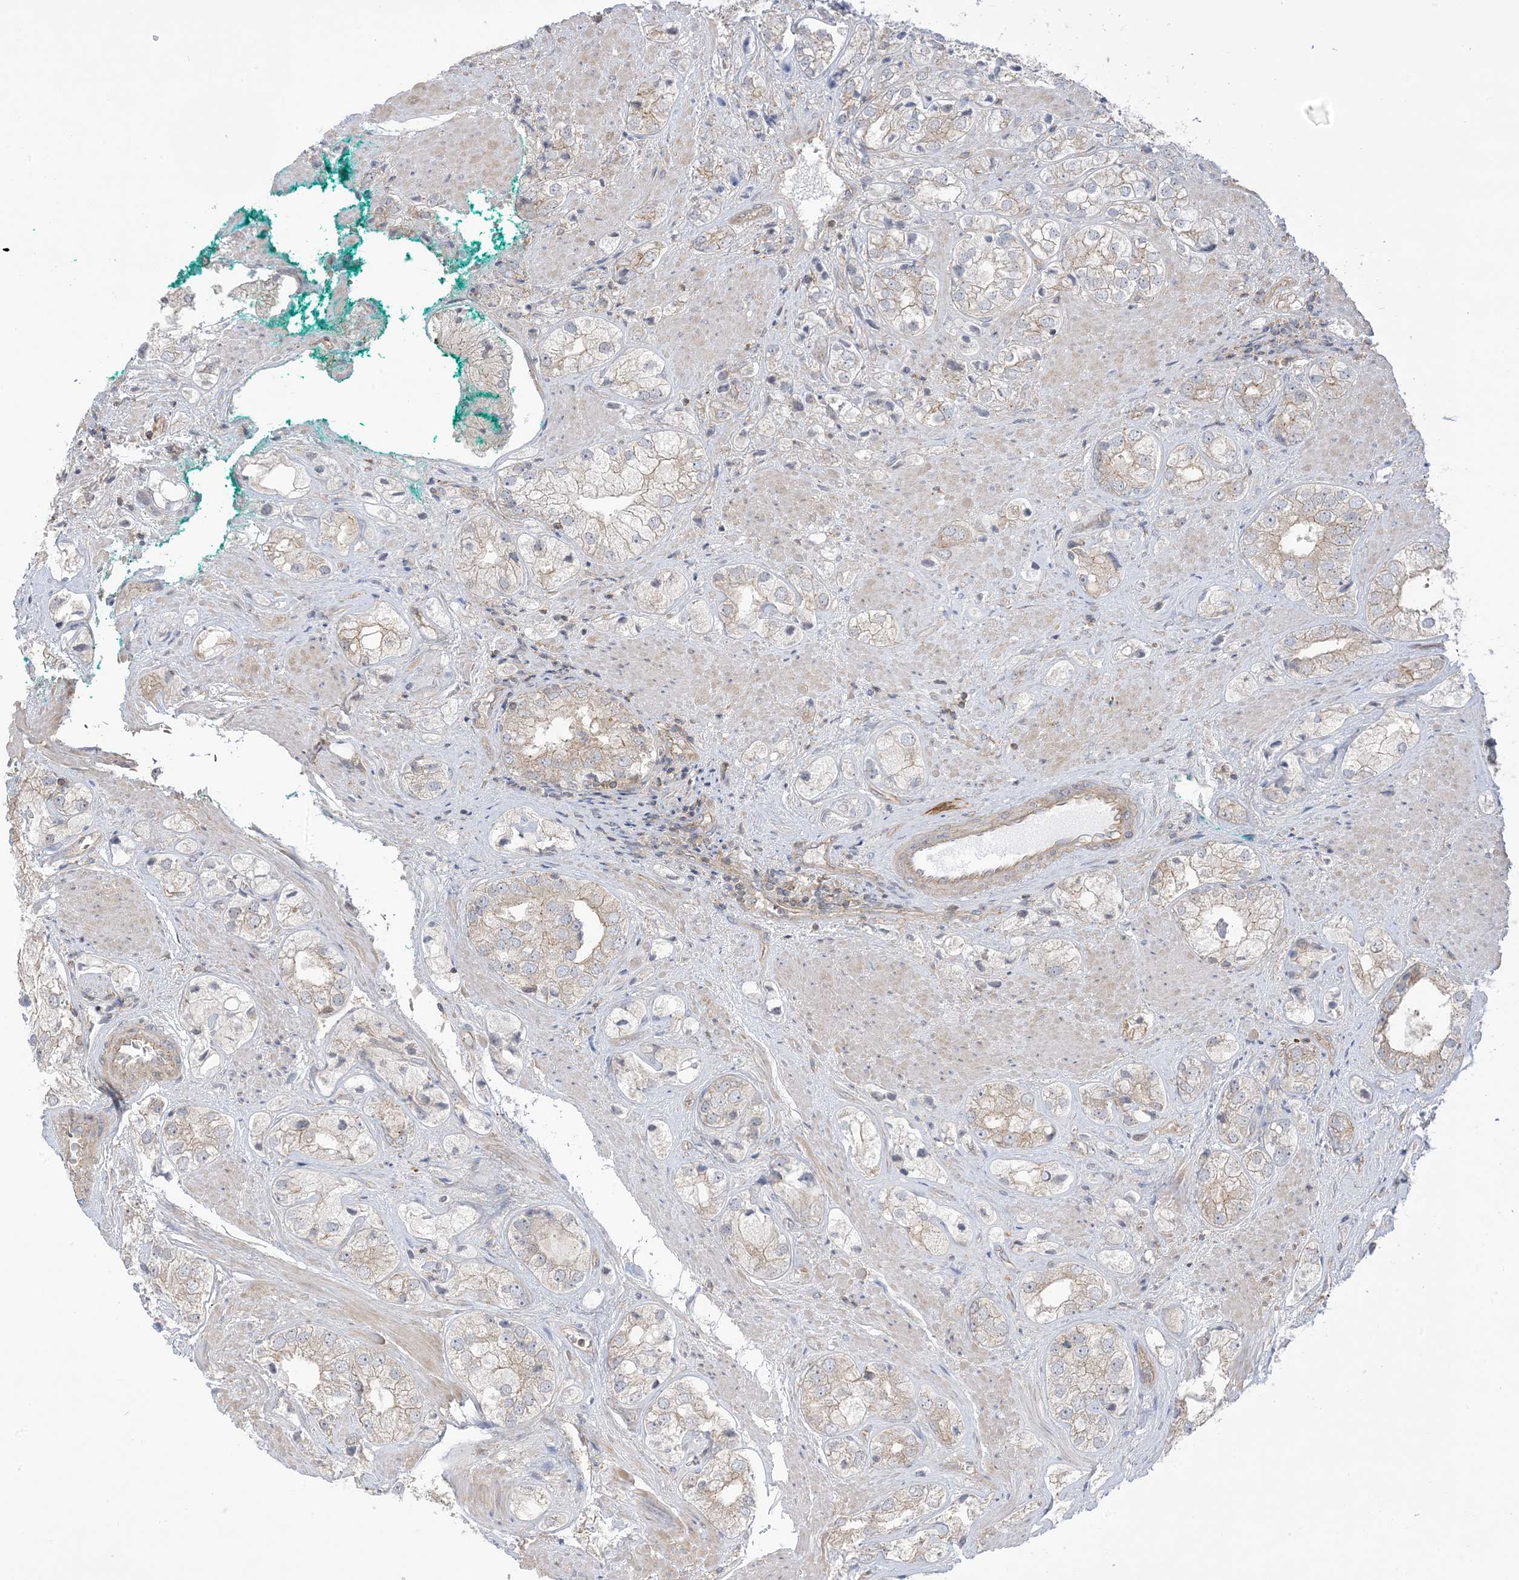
{"staining": {"intensity": "weak", "quantity": "<25%", "location": "cytoplasmic/membranous"}, "tissue": "prostate cancer", "cell_type": "Tumor cells", "image_type": "cancer", "snomed": [{"axis": "morphology", "description": "Adenocarcinoma, High grade"}, {"axis": "topography", "description": "Prostate"}], "caption": "There is no significant staining in tumor cells of prostate adenocarcinoma (high-grade).", "gene": "ICMT", "patient": {"sex": "male", "age": 50}}